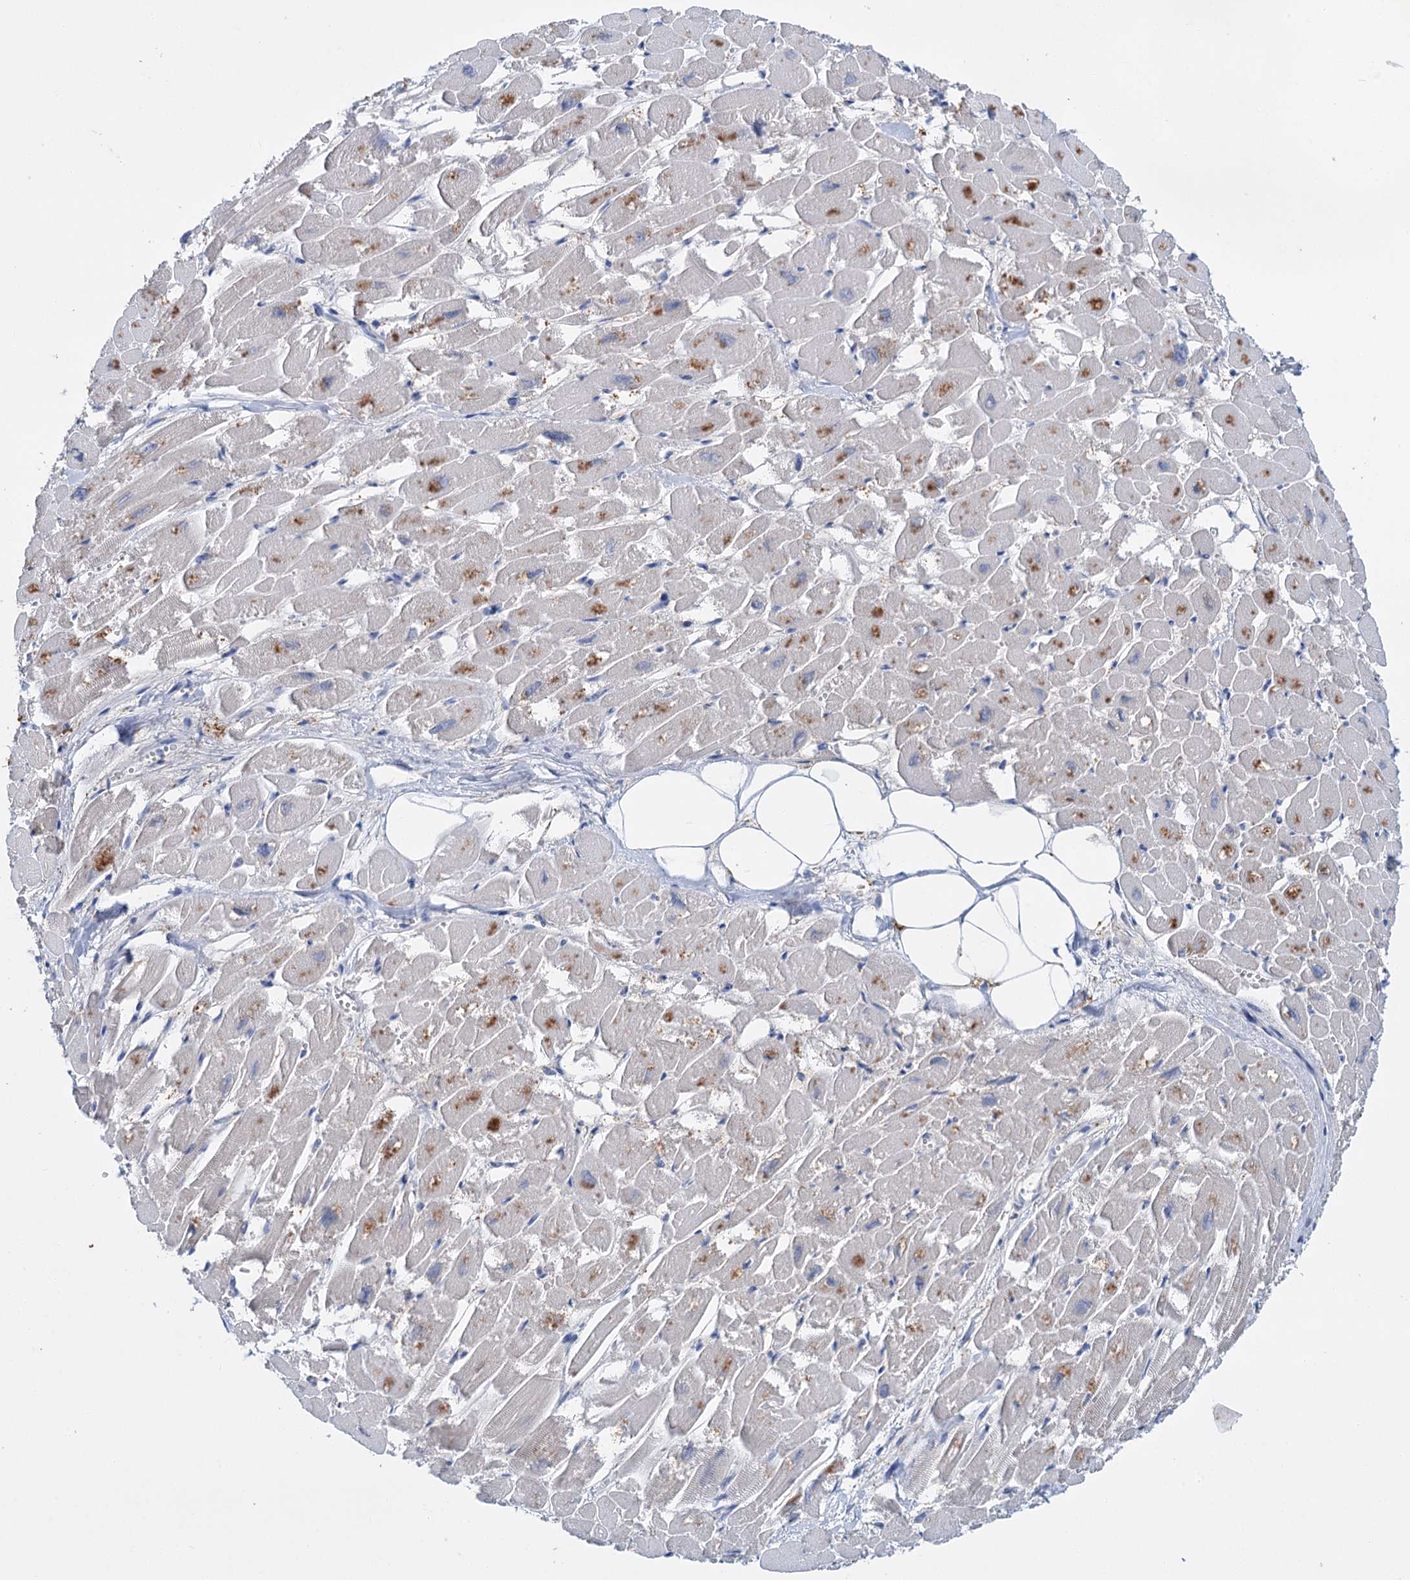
{"staining": {"intensity": "moderate", "quantity": "<25%", "location": "cytoplasmic/membranous"}, "tissue": "heart muscle", "cell_type": "Cardiomyocytes", "image_type": "normal", "snomed": [{"axis": "morphology", "description": "Normal tissue, NOS"}, {"axis": "topography", "description": "Heart"}], "caption": "A photomicrograph of heart muscle stained for a protein exhibits moderate cytoplasmic/membranous brown staining in cardiomyocytes.", "gene": "LYZL4", "patient": {"sex": "male", "age": 54}}